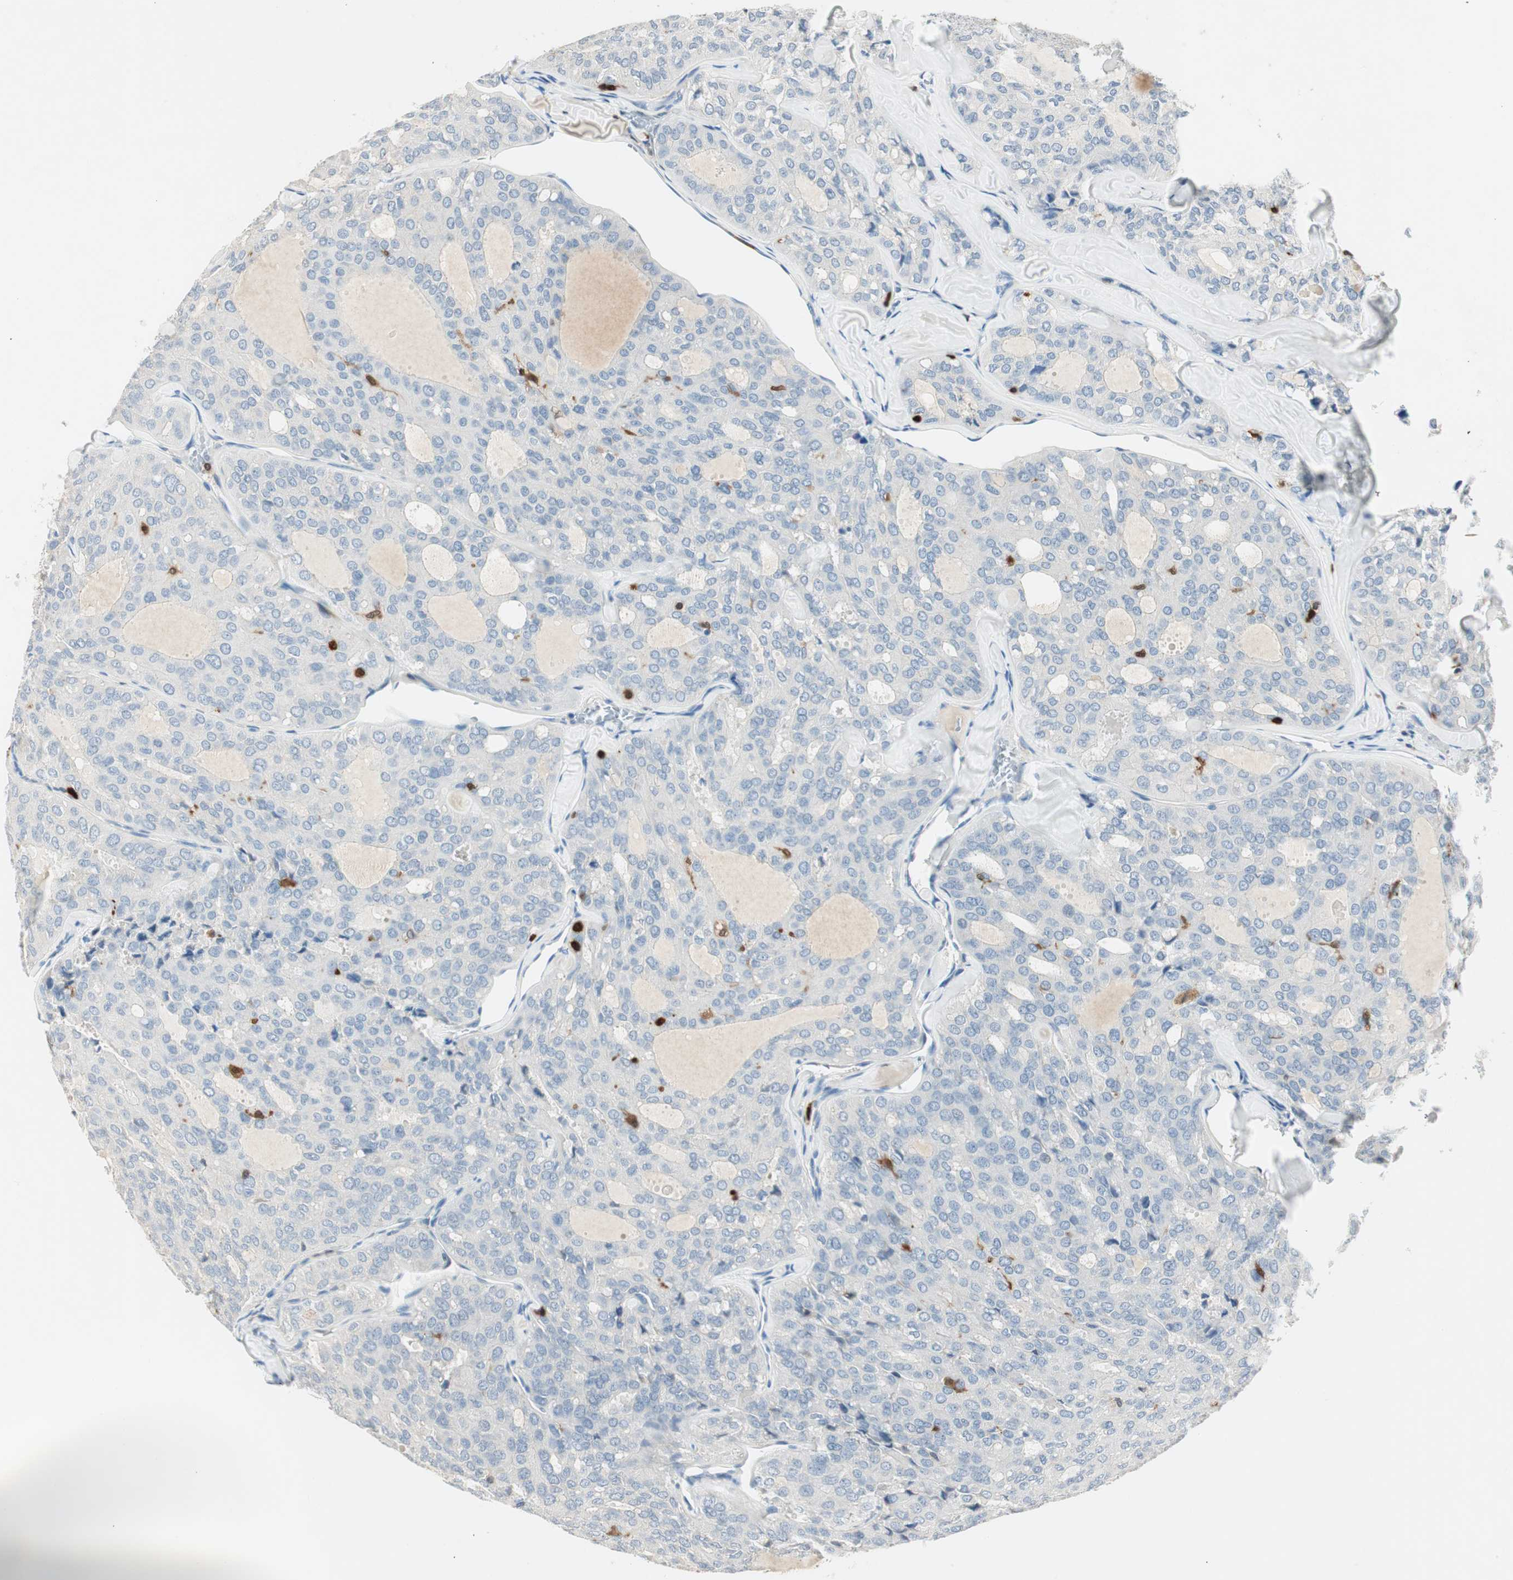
{"staining": {"intensity": "negative", "quantity": "none", "location": "none"}, "tissue": "thyroid cancer", "cell_type": "Tumor cells", "image_type": "cancer", "snomed": [{"axis": "morphology", "description": "Follicular adenoma carcinoma, NOS"}, {"axis": "topography", "description": "Thyroid gland"}], "caption": "A micrograph of human follicular adenoma carcinoma (thyroid) is negative for staining in tumor cells.", "gene": "COTL1", "patient": {"sex": "male", "age": 75}}